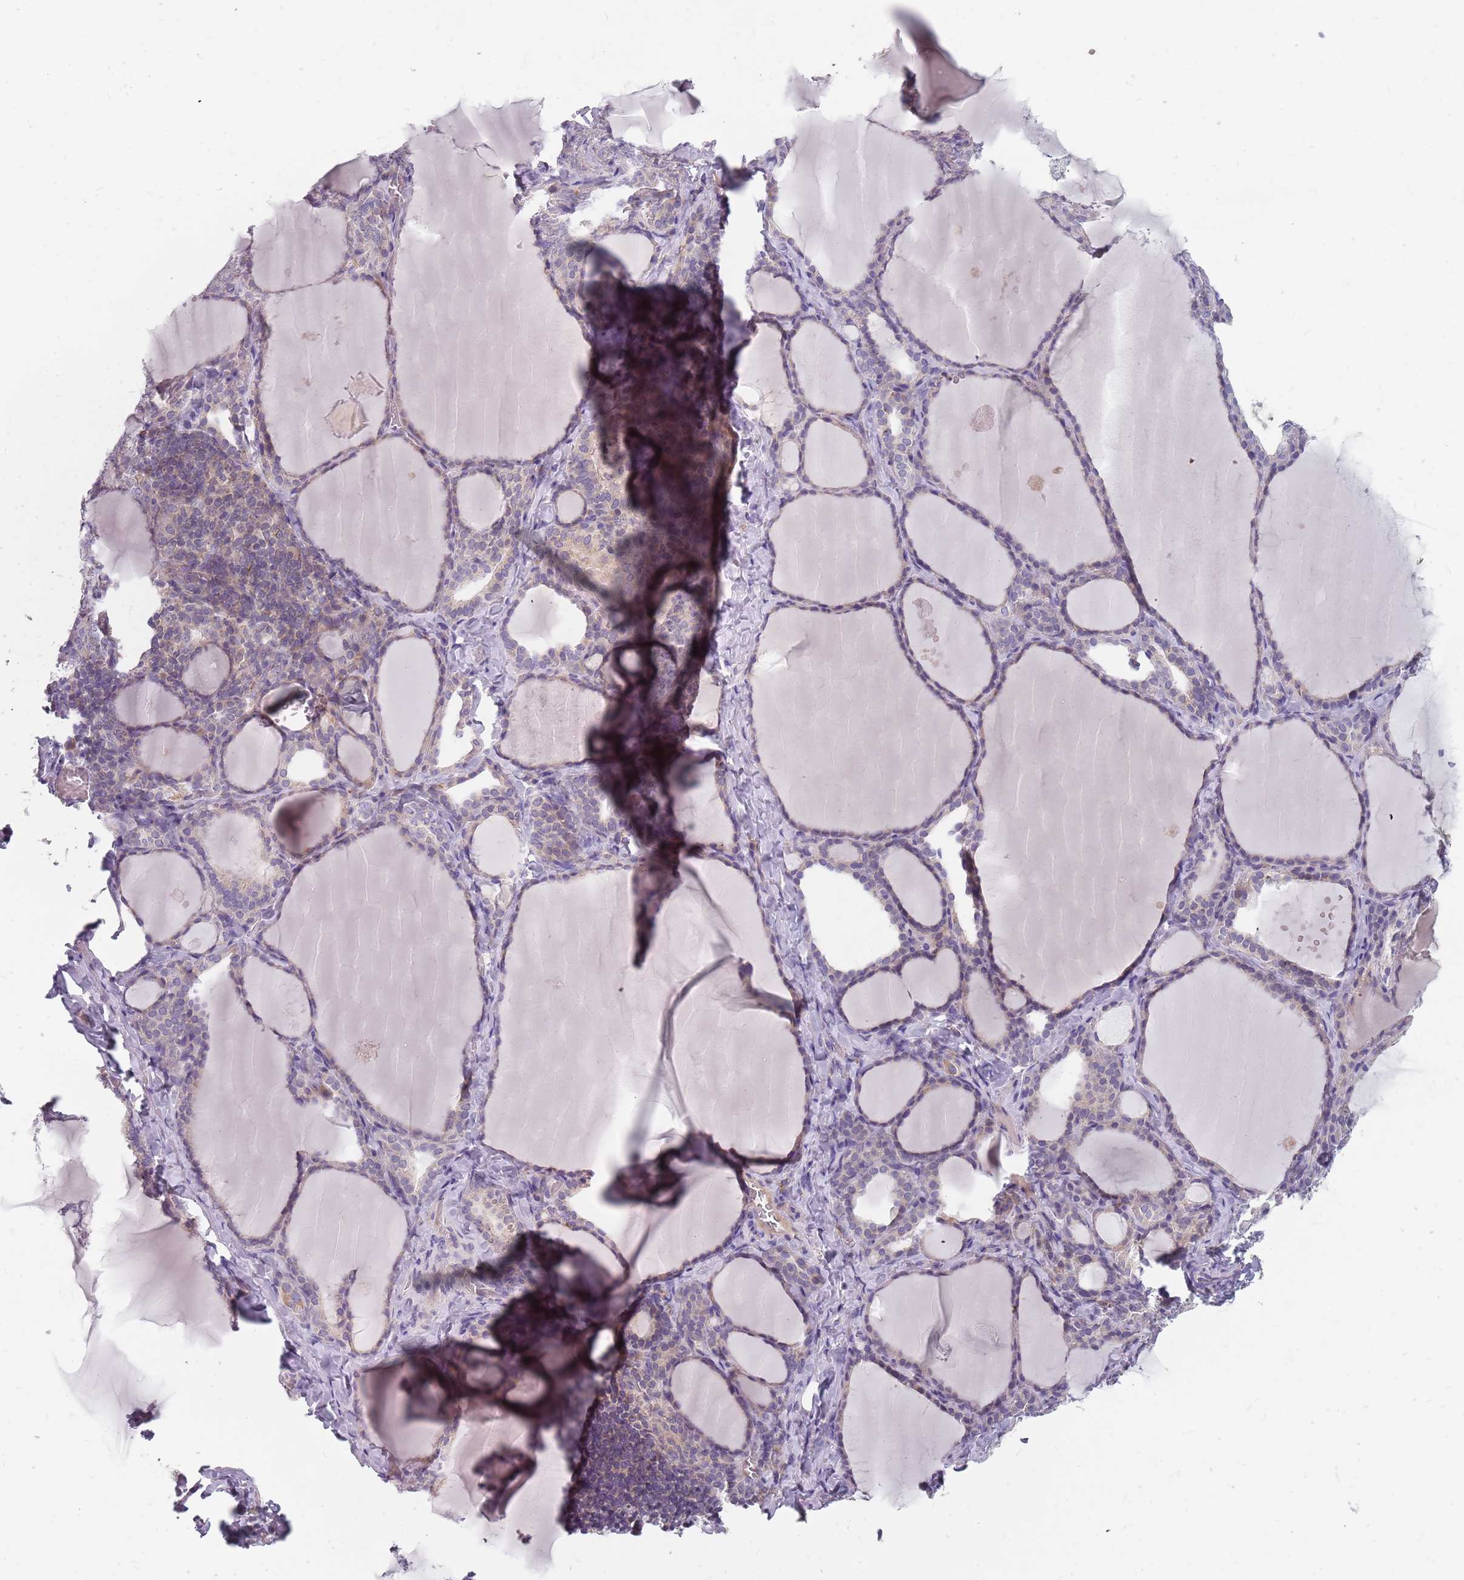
{"staining": {"intensity": "weak", "quantity": "<25%", "location": "cytoplasmic/membranous"}, "tissue": "thyroid gland", "cell_type": "Glandular cells", "image_type": "normal", "snomed": [{"axis": "morphology", "description": "Normal tissue, NOS"}, {"axis": "topography", "description": "Thyroid gland"}], "caption": "Thyroid gland stained for a protein using IHC displays no positivity glandular cells.", "gene": "CMTR2", "patient": {"sex": "female", "age": 39}}